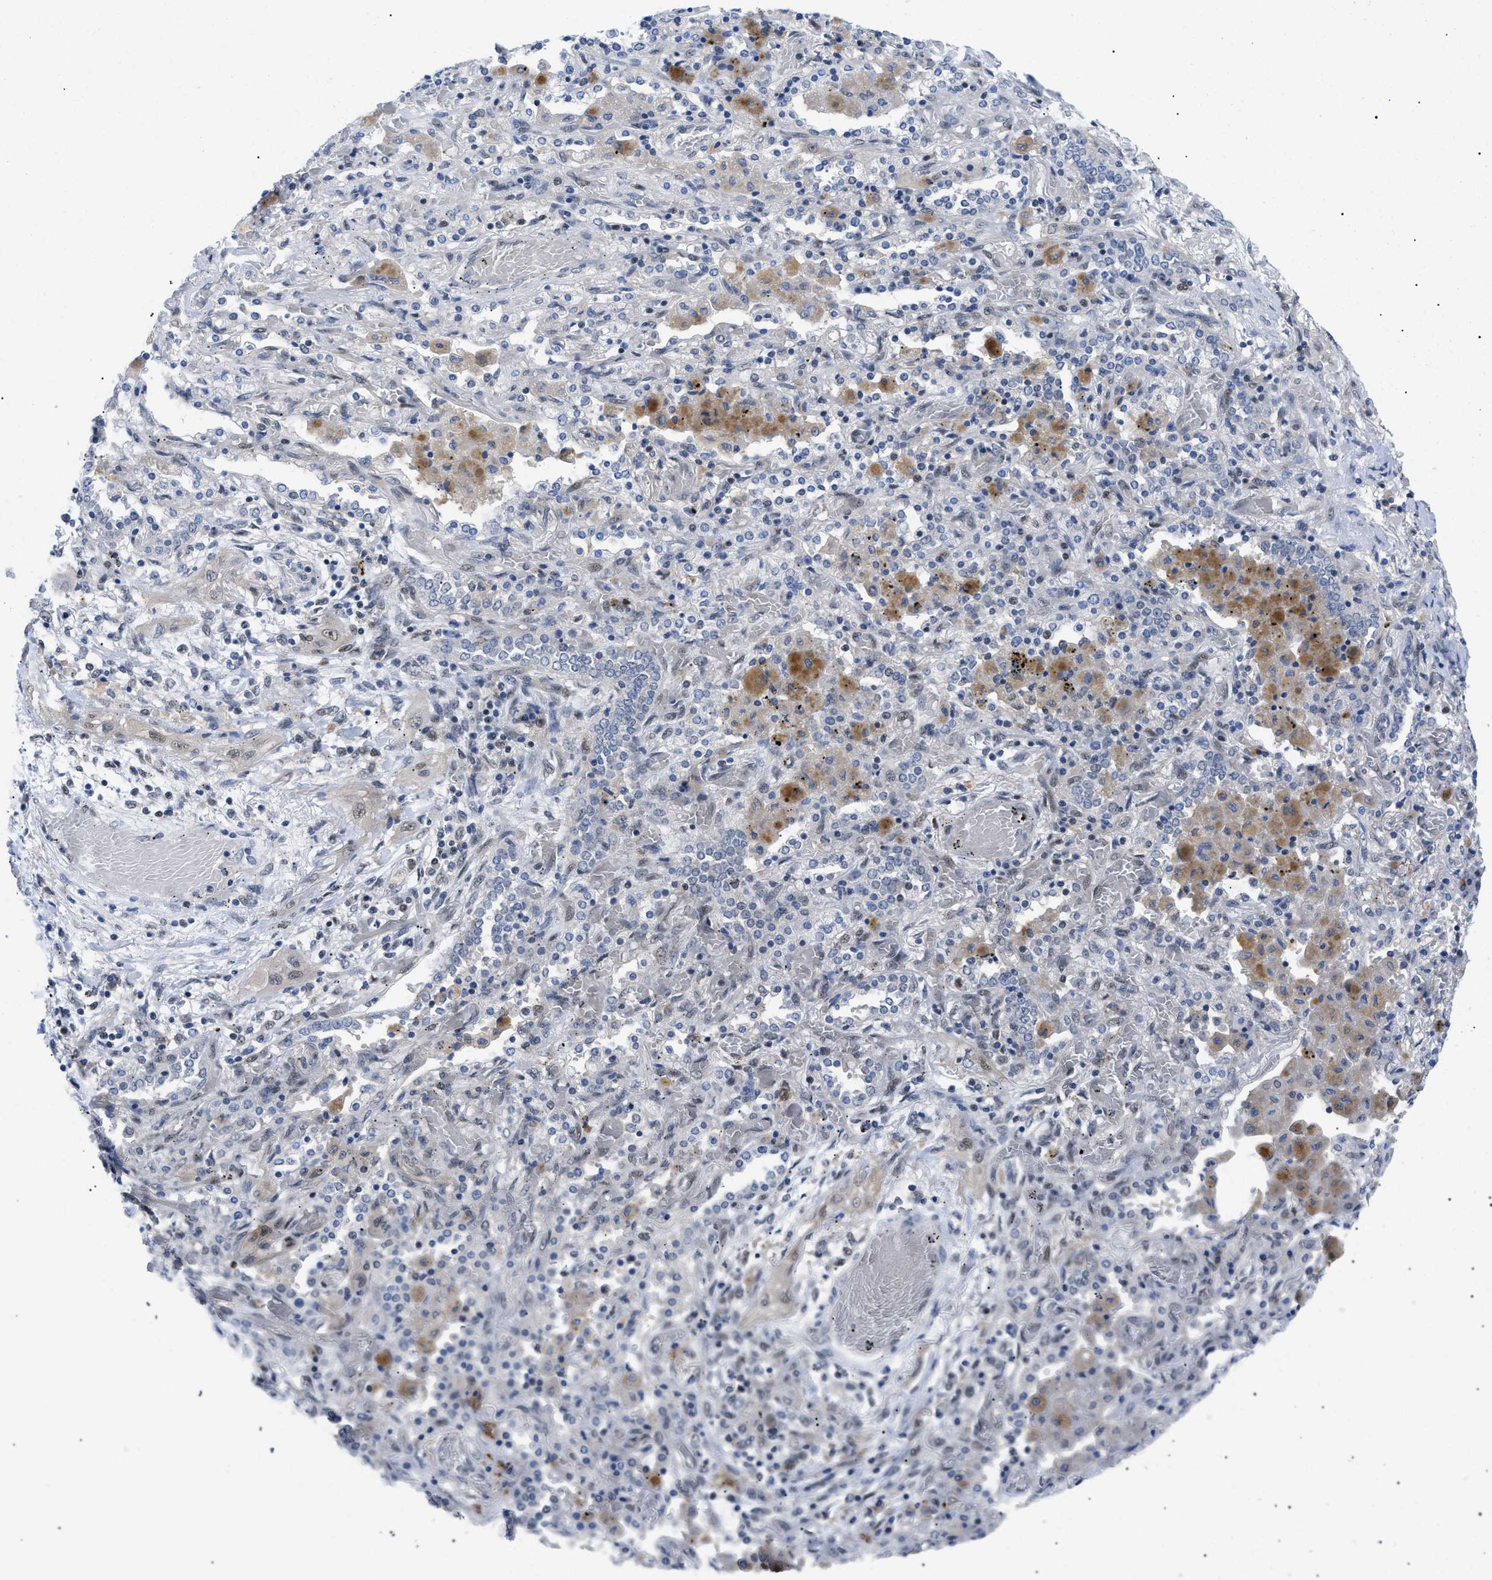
{"staining": {"intensity": "weak", "quantity": "<25%", "location": "cytoplasmic/membranous,nuclear"}, "tissue": "lung cancer", "cell_type": "Tumor cells", "image_type": "cancer", "snomed": [{"axis": "morphology", "description": "Squamous cell carcinoma, NOS"}, {"axis": "topography", "description": "Lung"}], "caption": "Tumor cells are negative for protein expression in human lung cancer (squamous cell carcinoma).", "gene": "GARRE1", "patient": {"sex": "female", "age": 47}}